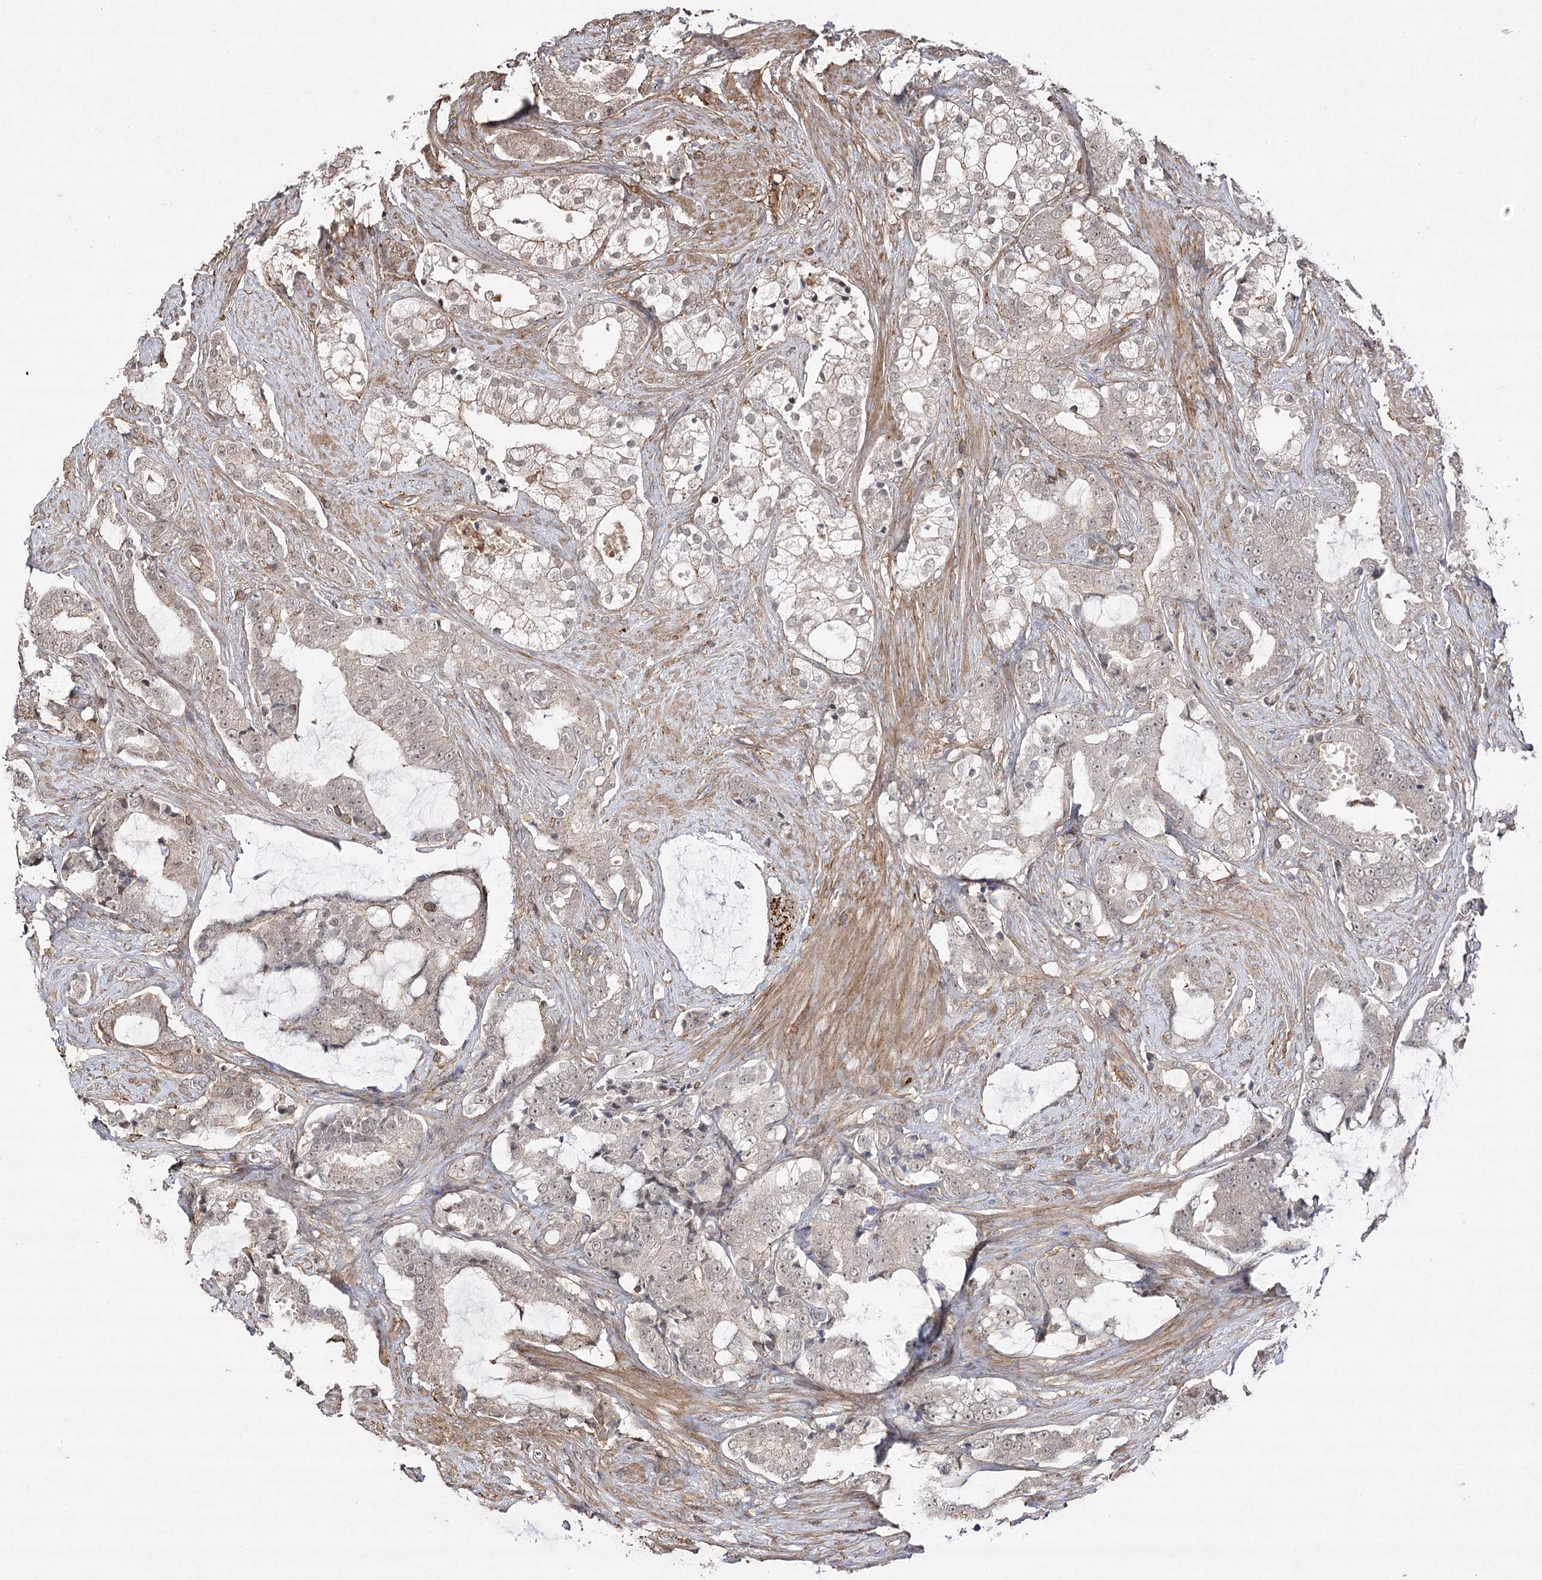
{"staining": {"intensity": "weak", "quantity": "<25%", "location": "cytoplasmic/membranous"}, "tissue": "prostate cancer", "cell_type": "Tumor cells", "image_type": "cancer", "snomed": [{"axis": "morphology", "description": "Adenocarcinoma, Low grade"}, {"axis": "topography", "description": "Prostate"}], "caption": "This is an immunohistochemistry image of human low-grade adenocarcinoma (prostate). There is no staining in tumor cells.", "gene": "OBSL1", "patient": {"sex": "male", "age": 58}}